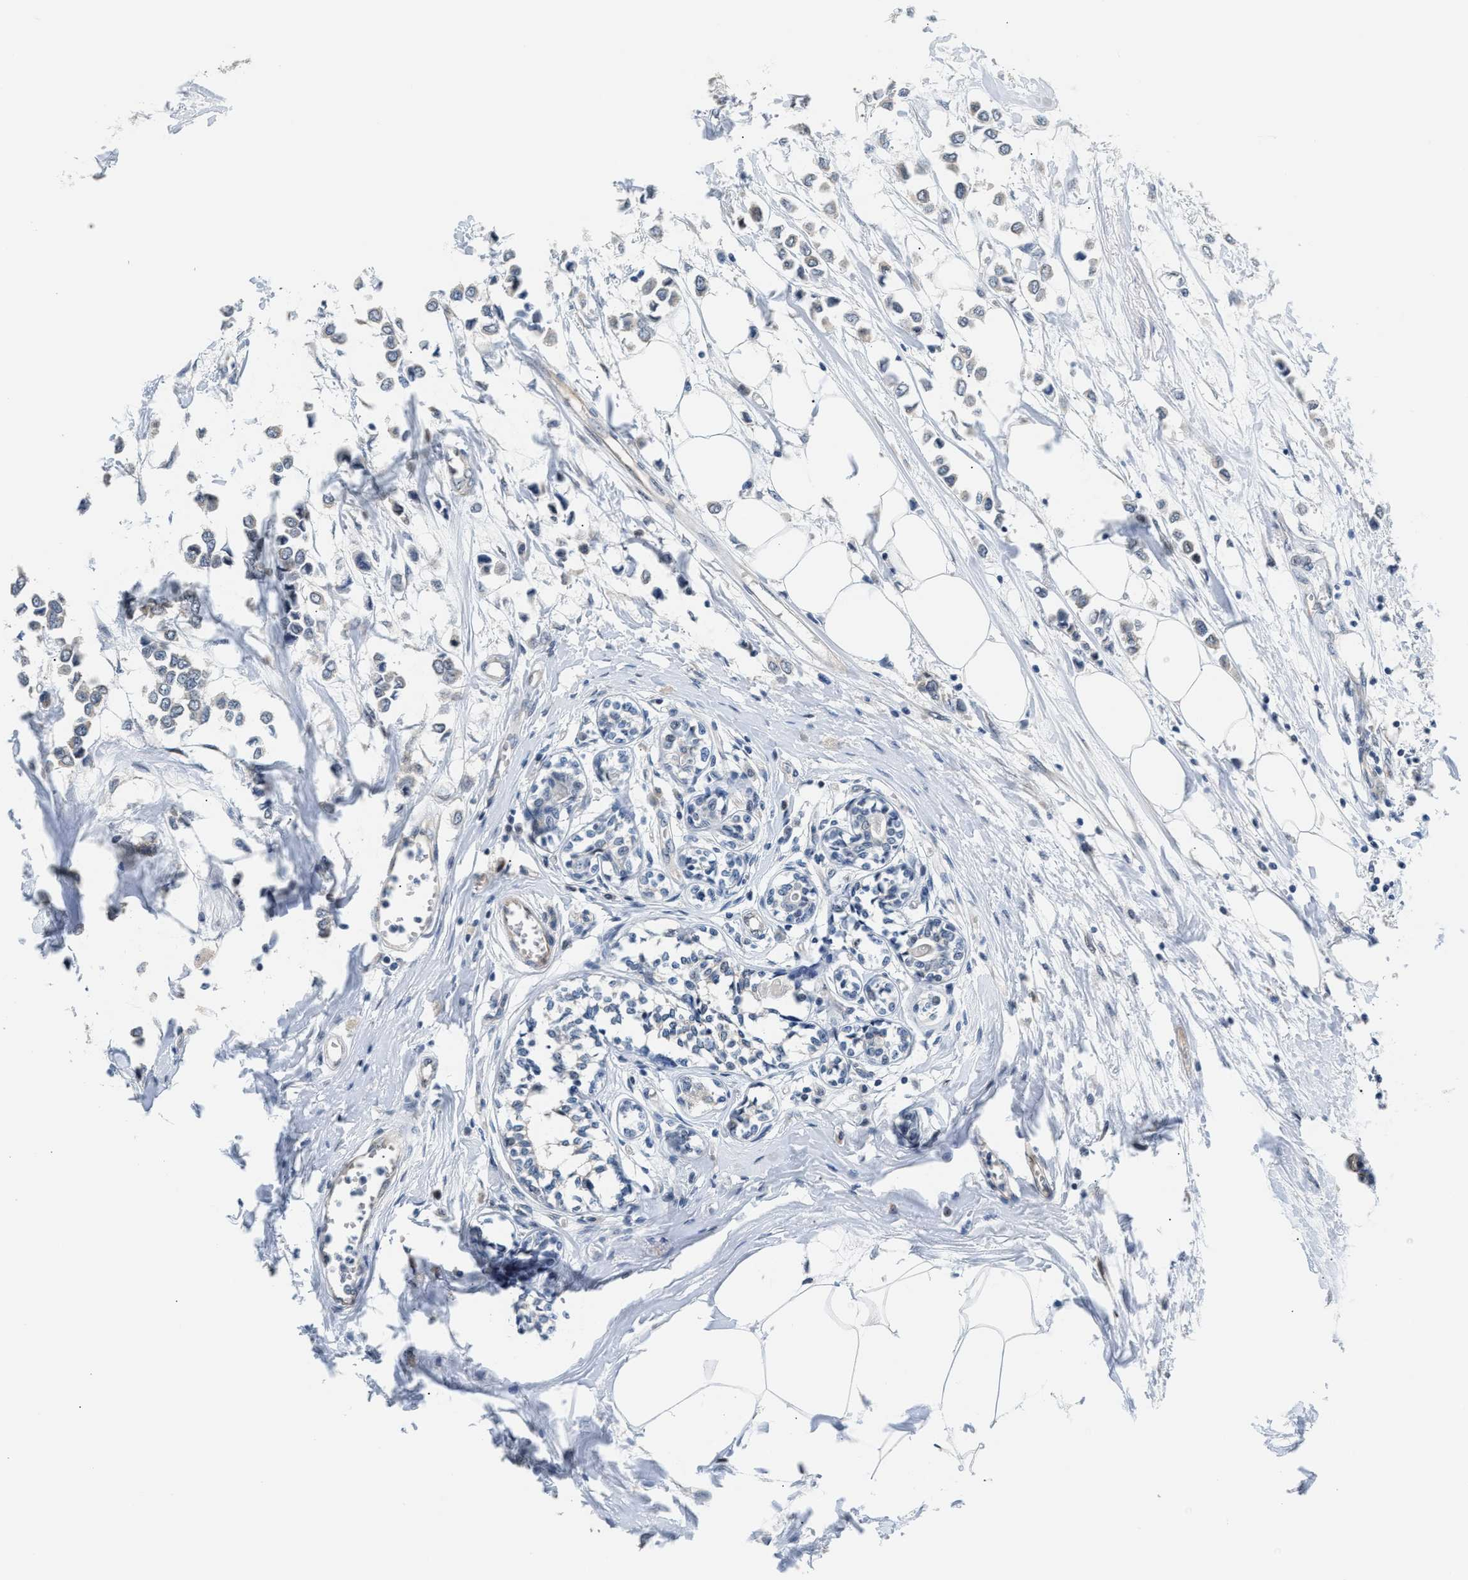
{"staining": {"intensity": "negative", "quantity": "none", "location": "none"}, "tissue": "breast cancer", "cell_type": "Tumor cells", "image_type": "cancer", "snomed": [{"axis": "morphology", "description": "Lobular carcinoma"}, {"axis": "topography", "description": "Breast"}], "caption": "A histopathology image of human breast cancer is negative for staining in tumor cells.", "gene": "PPM1H", "patient": {"sex": "female", "age": 51}}